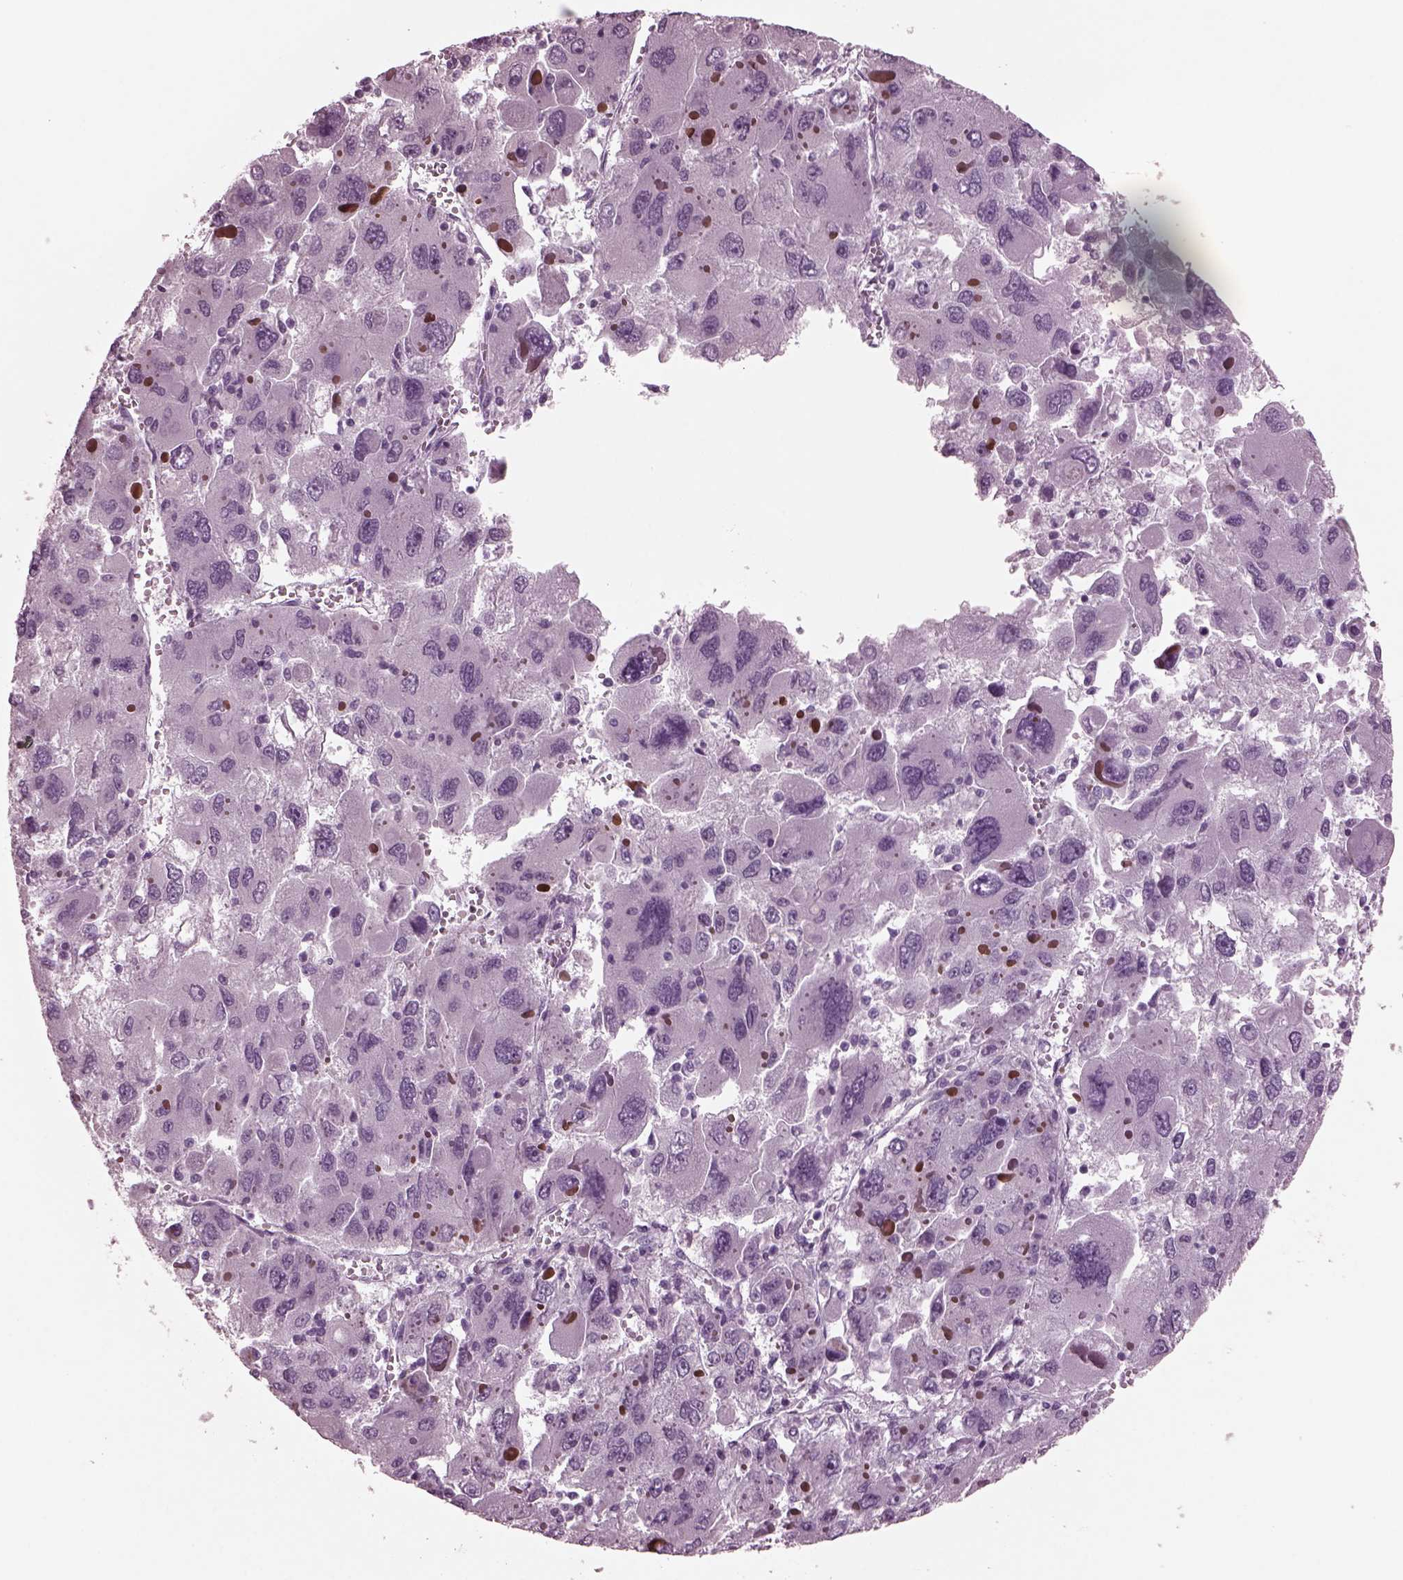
{"staining": {"intensity": "negative", "quantity": "none", "location": "none"}, "tissue": "liver cancer", "cell_type": "Tumor cells", "image_type": "cancer", "snomed": [{"axis": "morphology", "description": "Carcinoma, Hepatocellular, NOS"}, {"axis": "topography", "description": "Liver"}], "caption": "Immunohistochemistry image of liver hepatocellular carcinoma stained for a protein (brown), which demonstrates no positivity in tumor cells.", "gene": "MIB2", "patient": {"sex": "female", "age": 41}}